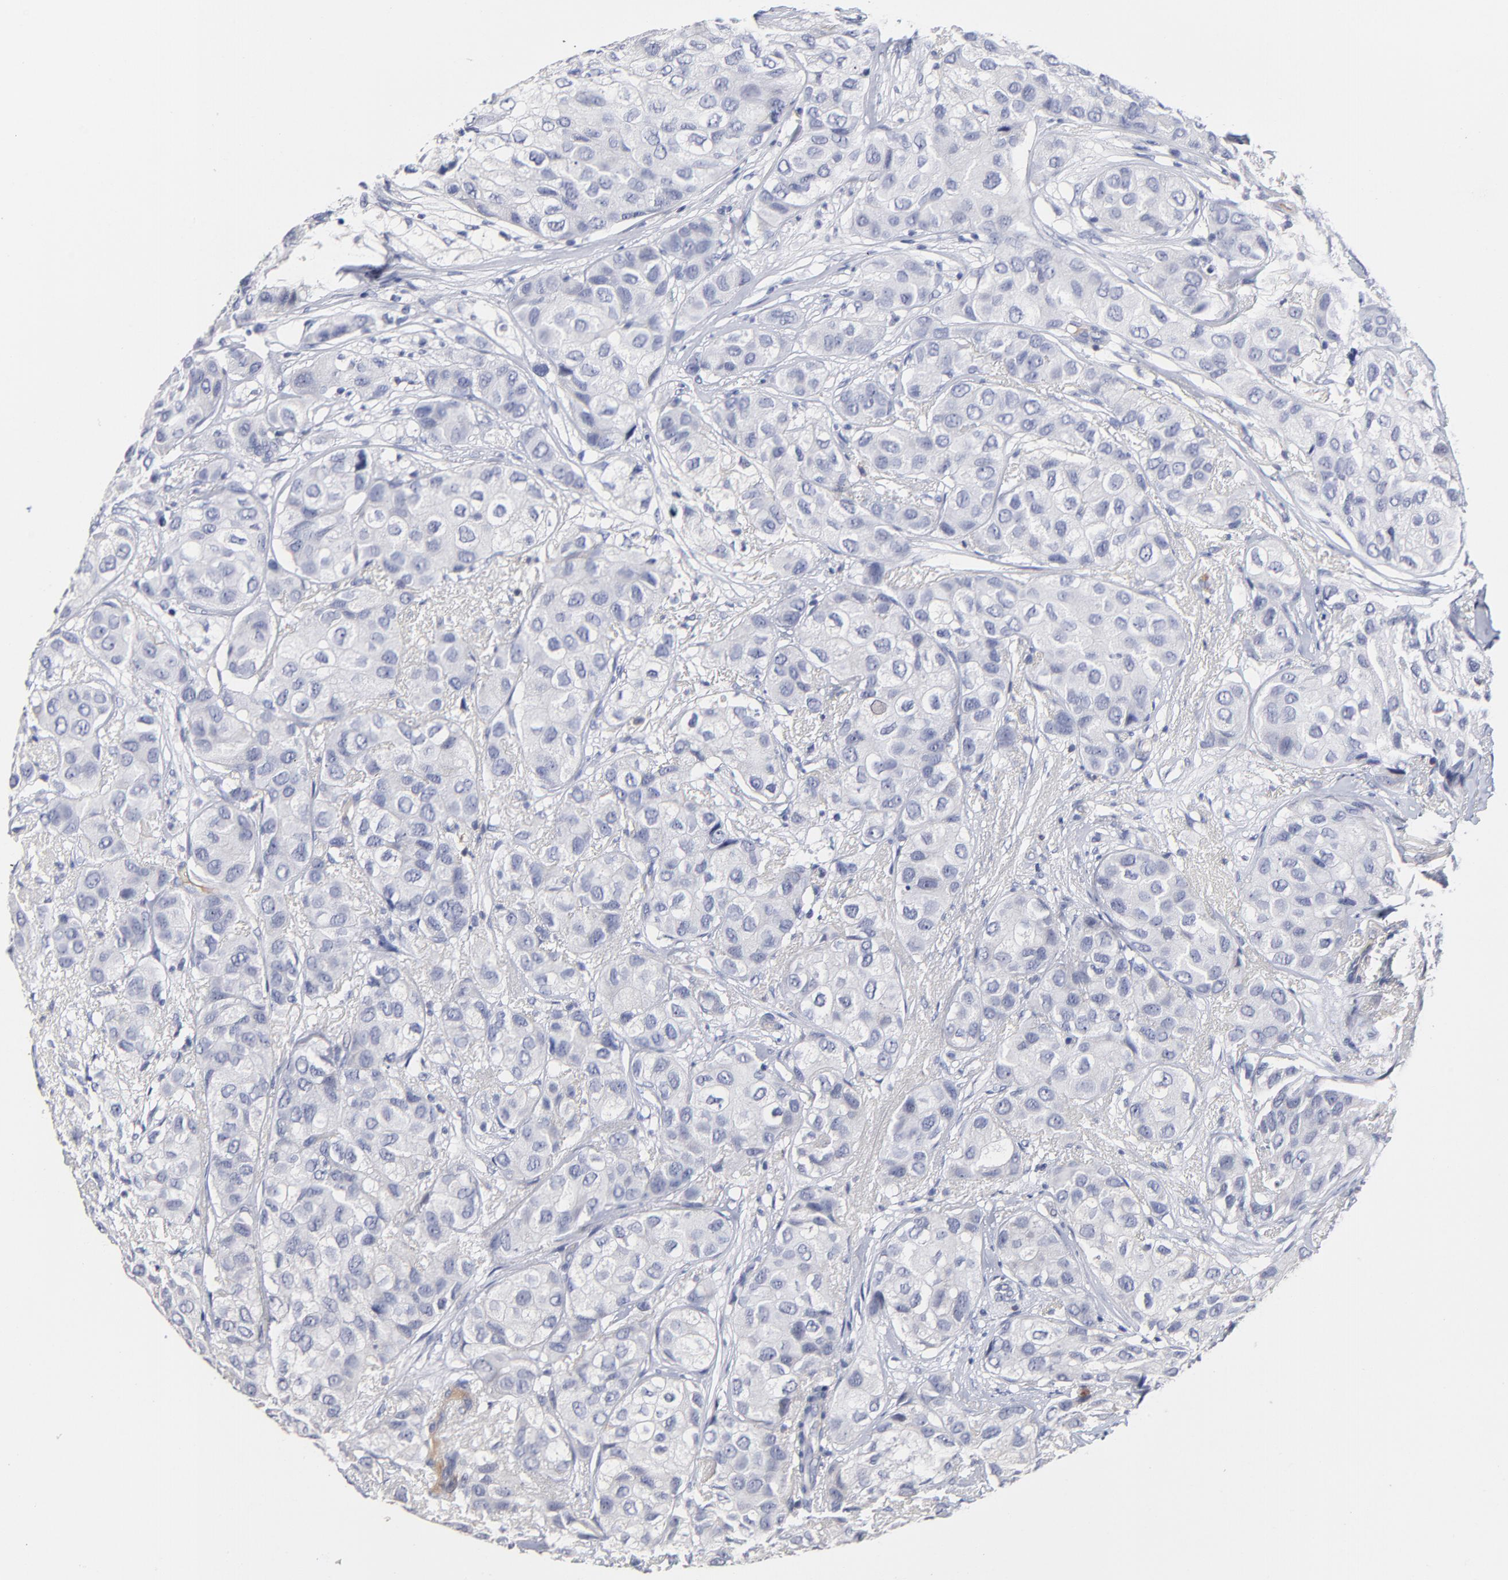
{"staining": {"intensity": "negative", "quantity": "none", "location": "none"}, "tissue": "breast cancer", "cell_type": "Tumor cells", "image_type": "cancer", "snomed": [{"axis": "morphology", "description": "Duct carcinoma"}, {"axis": "topography", "description": "Breast"}], "caption": "Micrograph shows no protein staining in tumor cells of invasive ductal carcinoma (breast) tissue.", "gene": "TRAT1", "patient": {"sex": "female", "age": 68}}